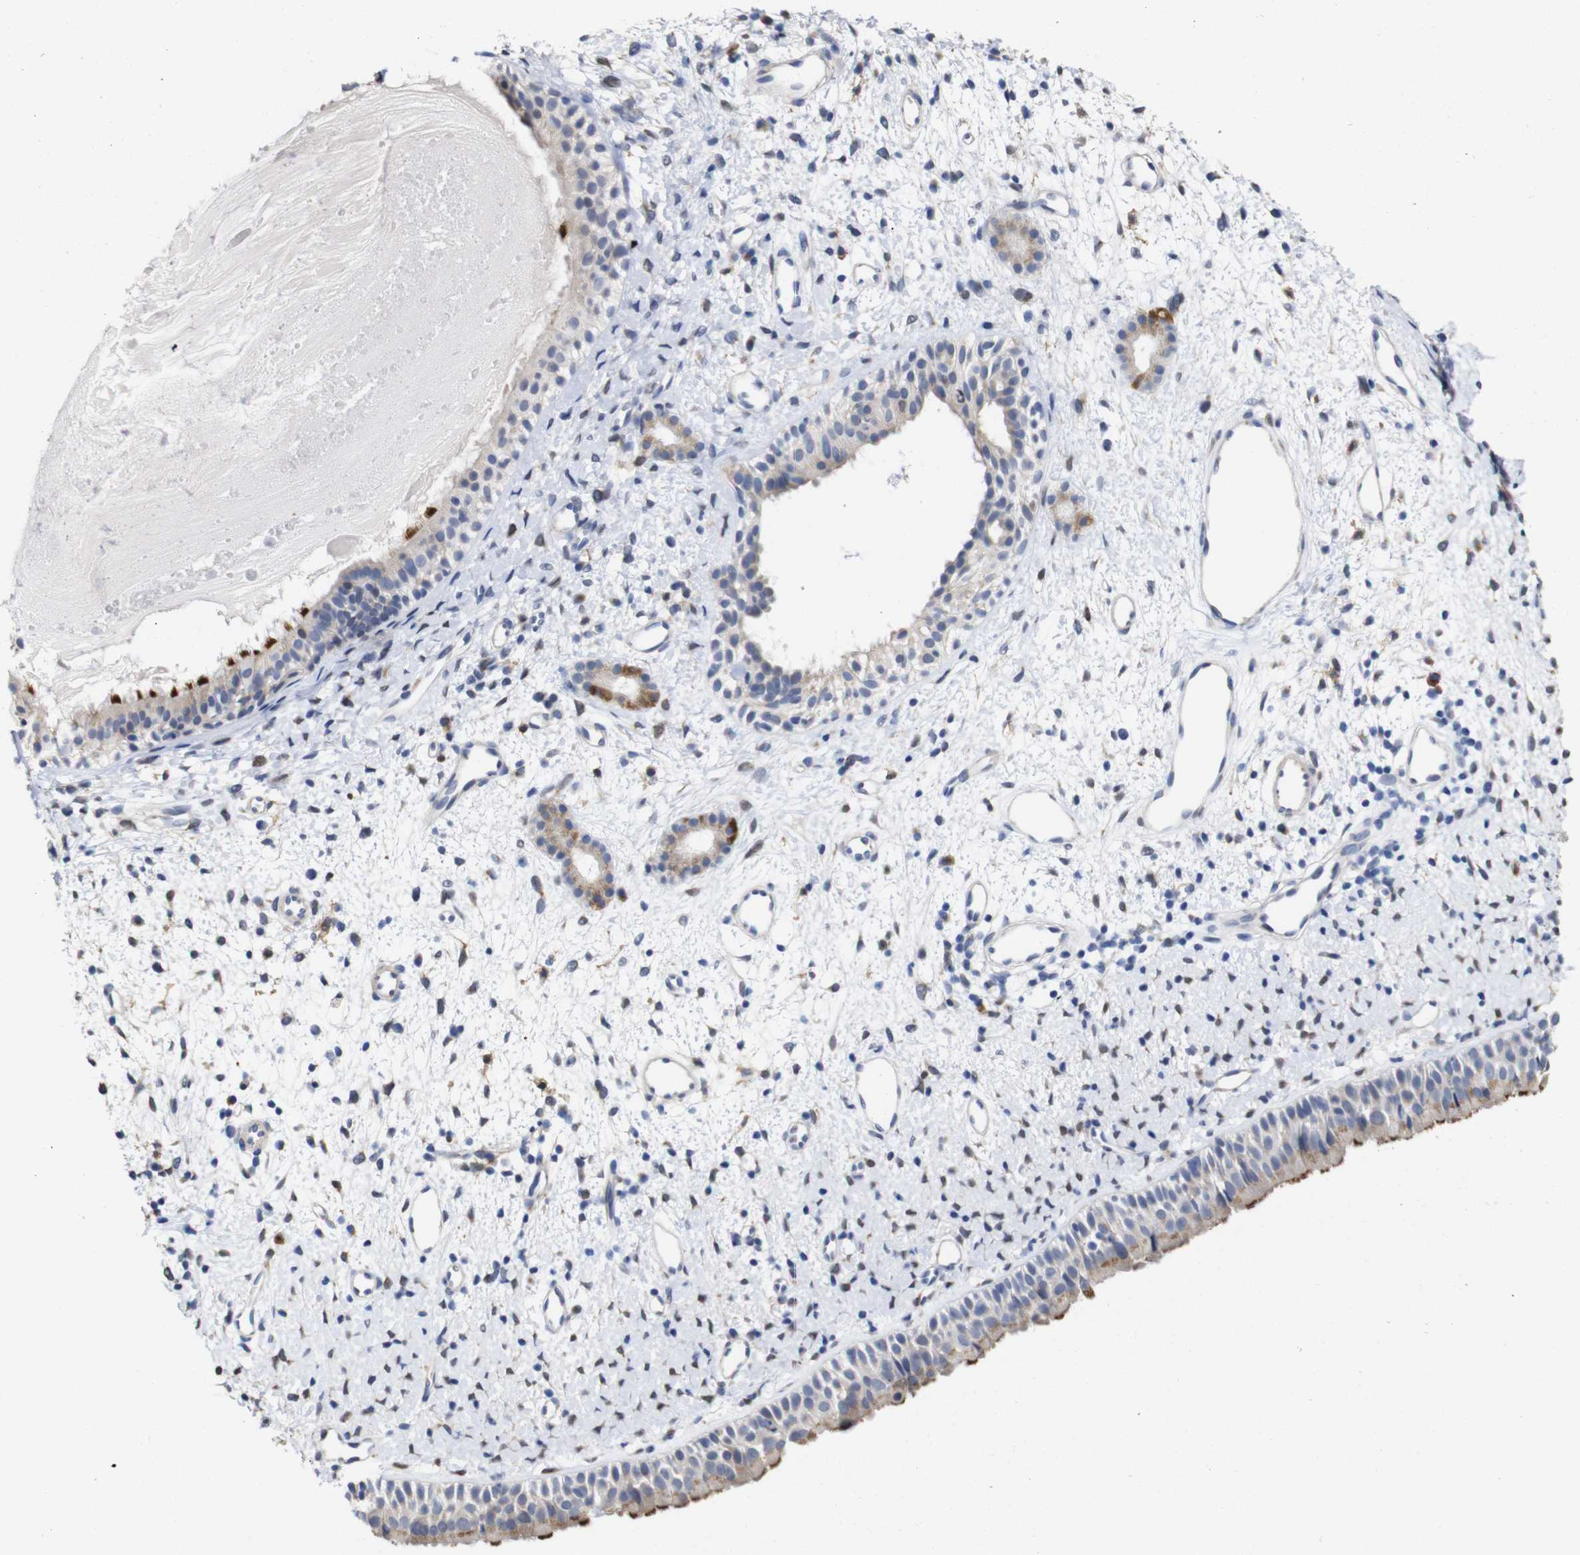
{"staining": {"intensity": "strong", "quantity": "25%-75%", "location": "cytoplasmic/membranous"}, "tissue": "nasopharynx", "cell_type": "Respiratory epithelial cells", "image_type": "normal", "snomed": [{"axis": "morphology", "description": "Normal tissue, NOS"}, {"axis": "topography", "description": "Nasopharynx"}], "caption": "Protein positivity by immunohistochemistry exhibits strong cytoplasmic/membranous expression in about 25%-75% of respiratory epithelial cells in benign nasopharynx.", "gene": "TCEAL9", "patient": {"sex": "male", "age": 22}}